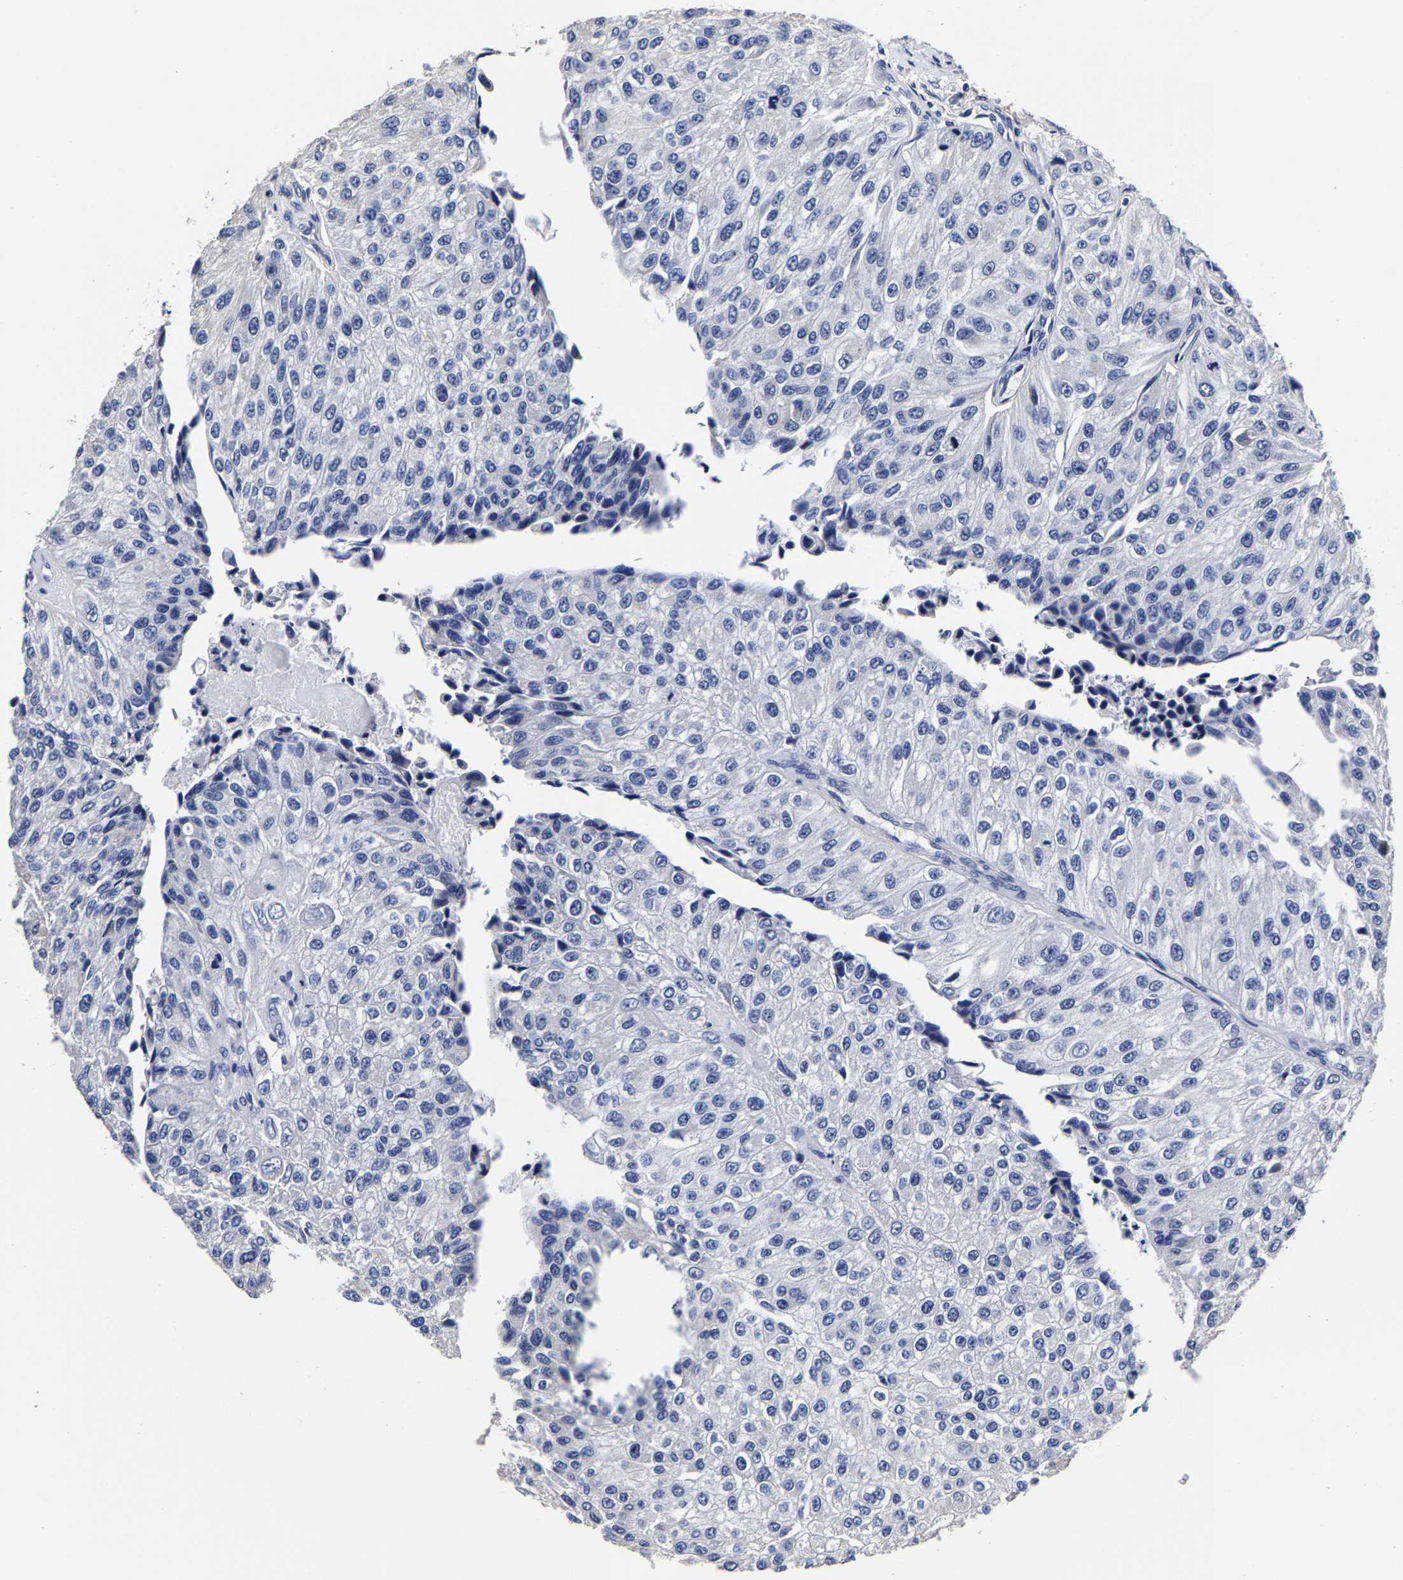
{"staining": {"intensity": "negative", "quantity": "none", "location": "none"}, "tissue": "urothelial cancer", "cell_type": "Tumor cells", "image_type": "cancer", "snomed": [{"axis": "morphology", "description": "Urothelial carcinoma, High grade"}, {"axis": "topography", "description": "Kidney"}, {"axis": "topography", "description": "Urinary bladder"}], "caption": "The immunohistochemistry photomicrograph has no significant staining in tumor cells of urothelial cancer tissue. (Stains: DAB immunohistochemistry (IHC) with hematoxylin counter stain, Microscopy: brightfield microscopy at high magnification).", "gene": "AKAP4", "patient": {"sex": "male", "age": 77}}